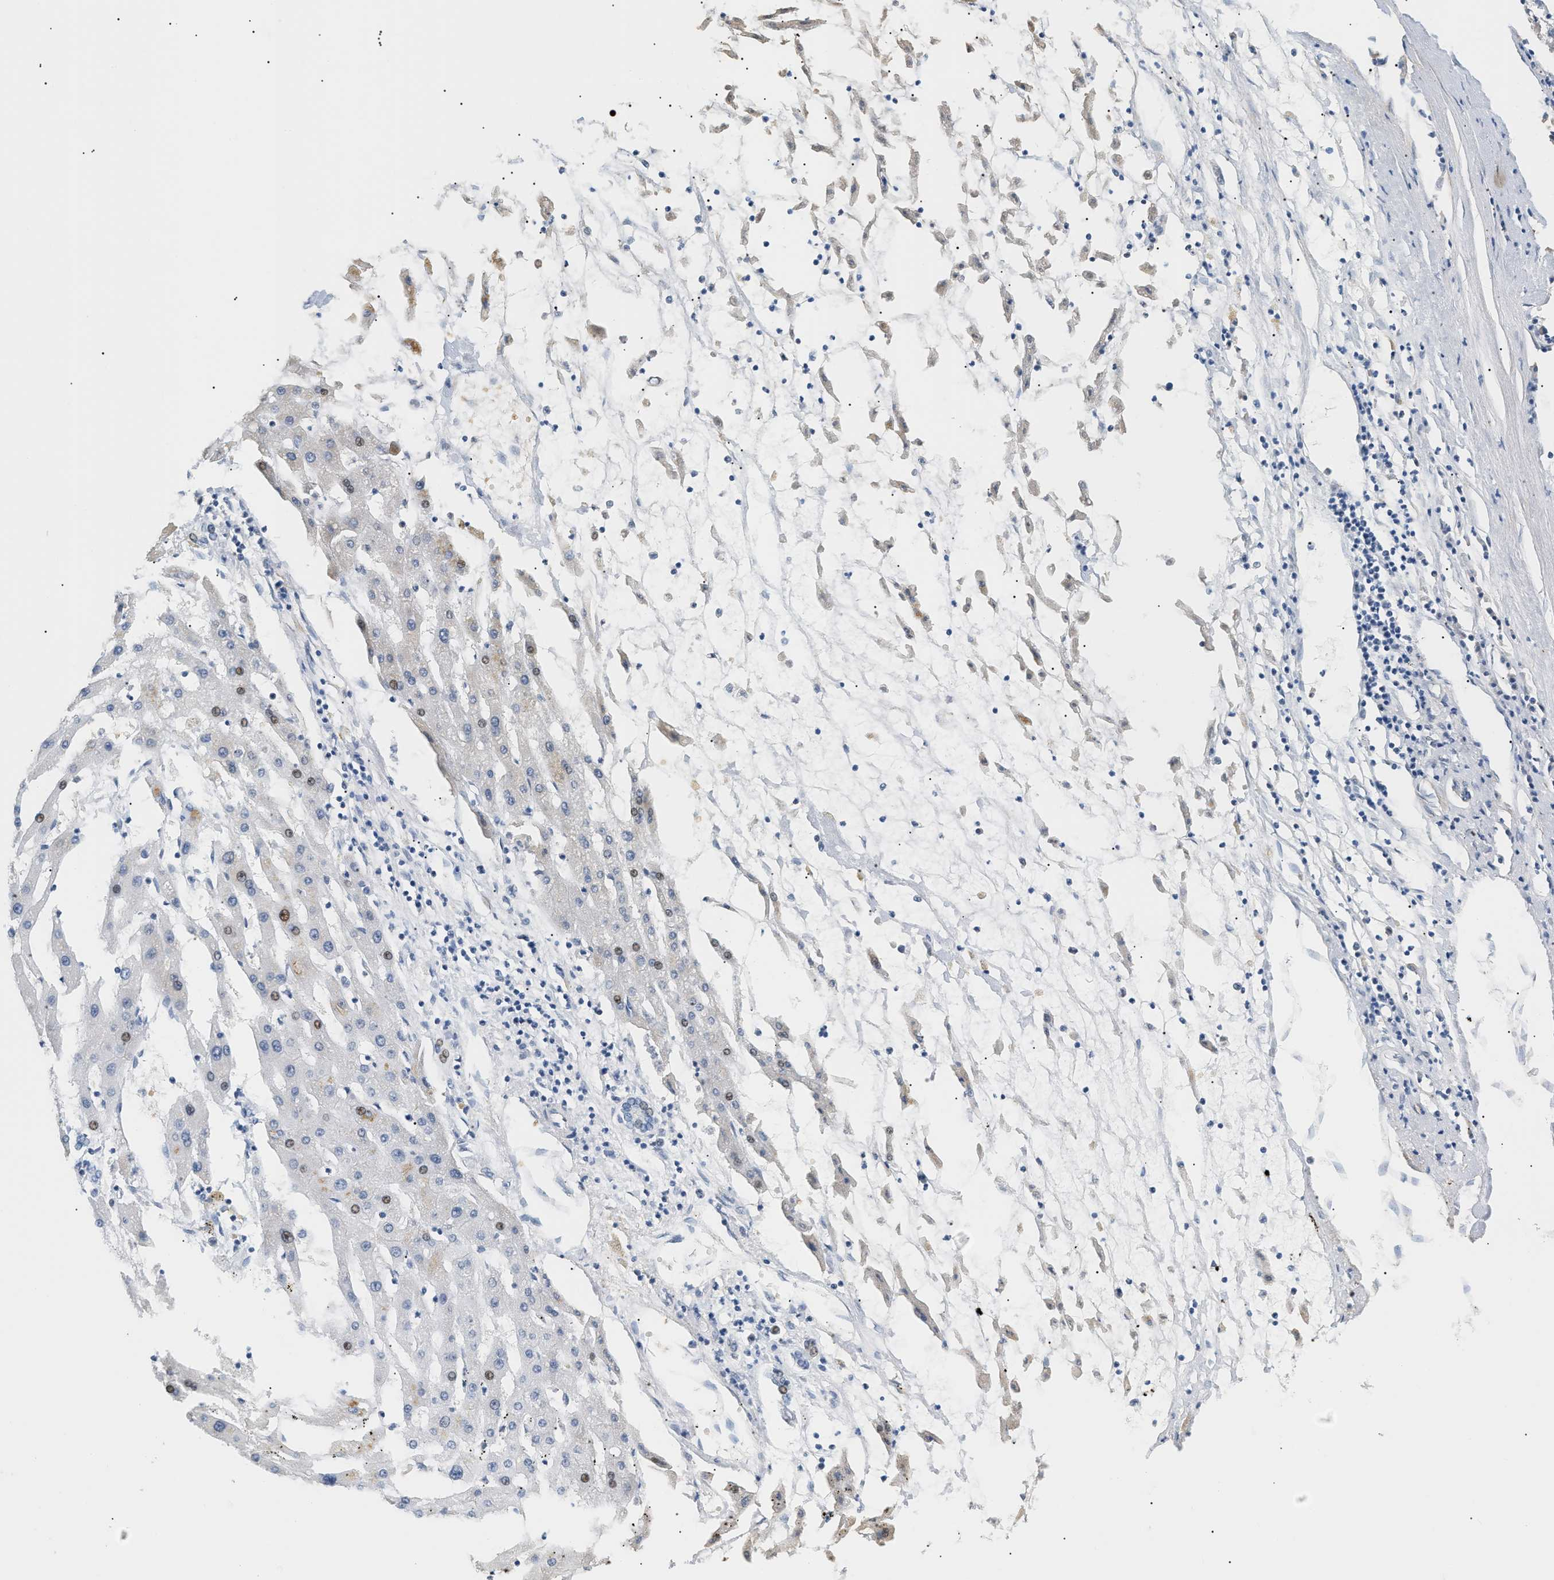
{"staining": {"intensity": "moderate", "quantity": "<25%", "location": "nuclear"}, "tissue": "liver cancer", "cell_type": "Tumor cells", "image_type": "cancer", "snomed": [{"axis": "morphology", "description": "Carcinoma, Hepatocellular, NOS"}, {"axis": "topography", "description": "Liver"}], "caption": "Liver hepatocellular carcinoma tissue displays moderate nuclear expression in approximately <25% of tumor cells, visualized by immunohistochemistry. (DAB (3,3'-diaminobenzidine) IHC with brightfield microscopy, high magnification).", "gene": "CFH", "patient": {"sex": "male", "age": 72}}